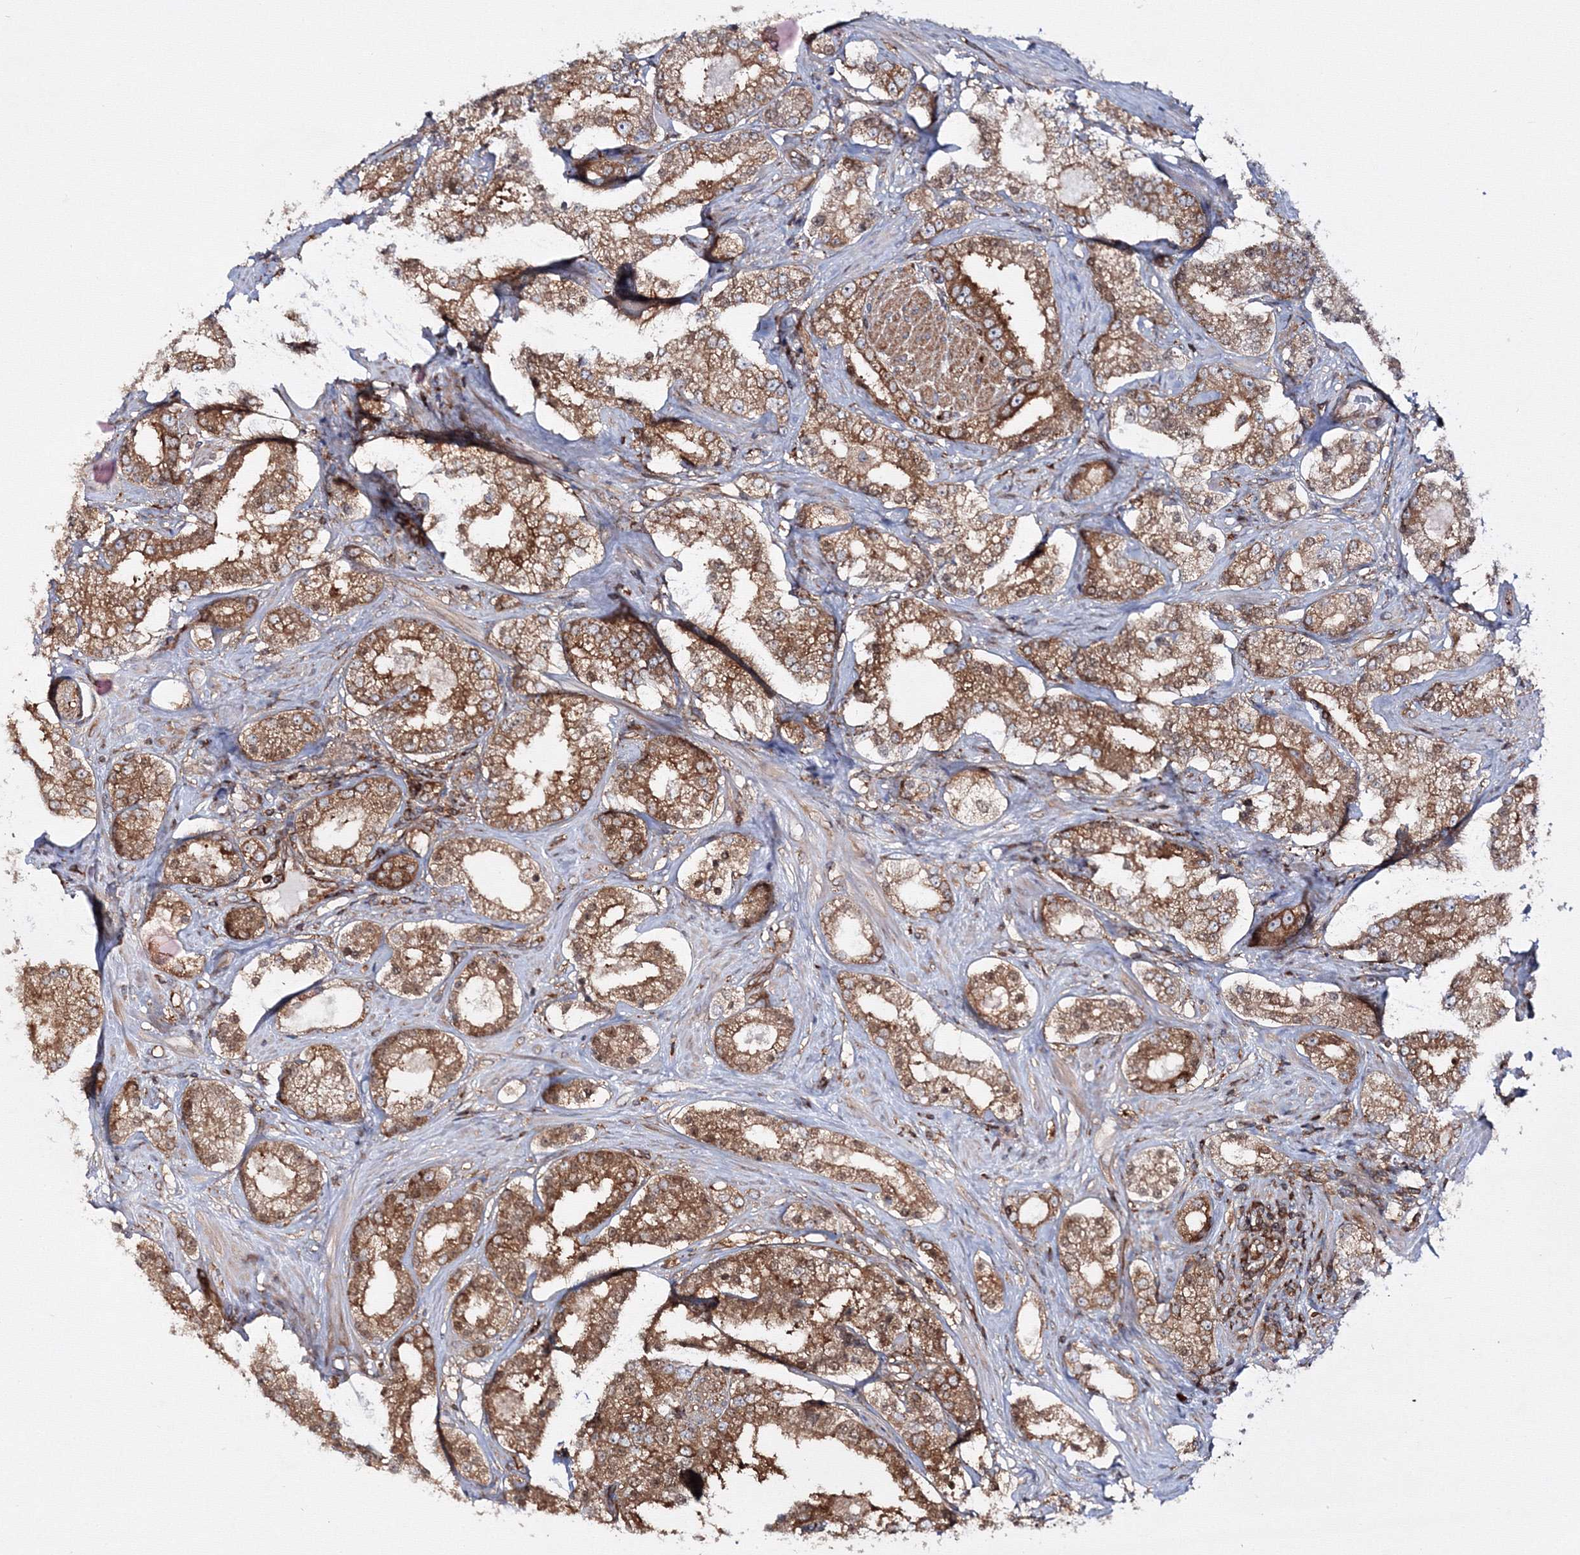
{"staining": {"intensity": "moderate", "quantity": ">75%", "location": "cytoplasmic/membranous"}, "tissue": "prostate cancer", "cell_type": "Tumor cells", "image_type": "cancer", "snomed": [{"axis": "morphology", "description": "Normal tissue, NOS"}, {"axis": "morphology", "description": "Adenocarcinoma, High grade"}, {"axis": "topography", "description": "Prostate"}], "caption": "Moderate cytoplasmic/membranous positivity is appreciated in approximately >75% of tumor cells in prostate high-grade adenocarcinoma.", "gene": "HARS1", "patient": {"sex": "male", "age": 83}}